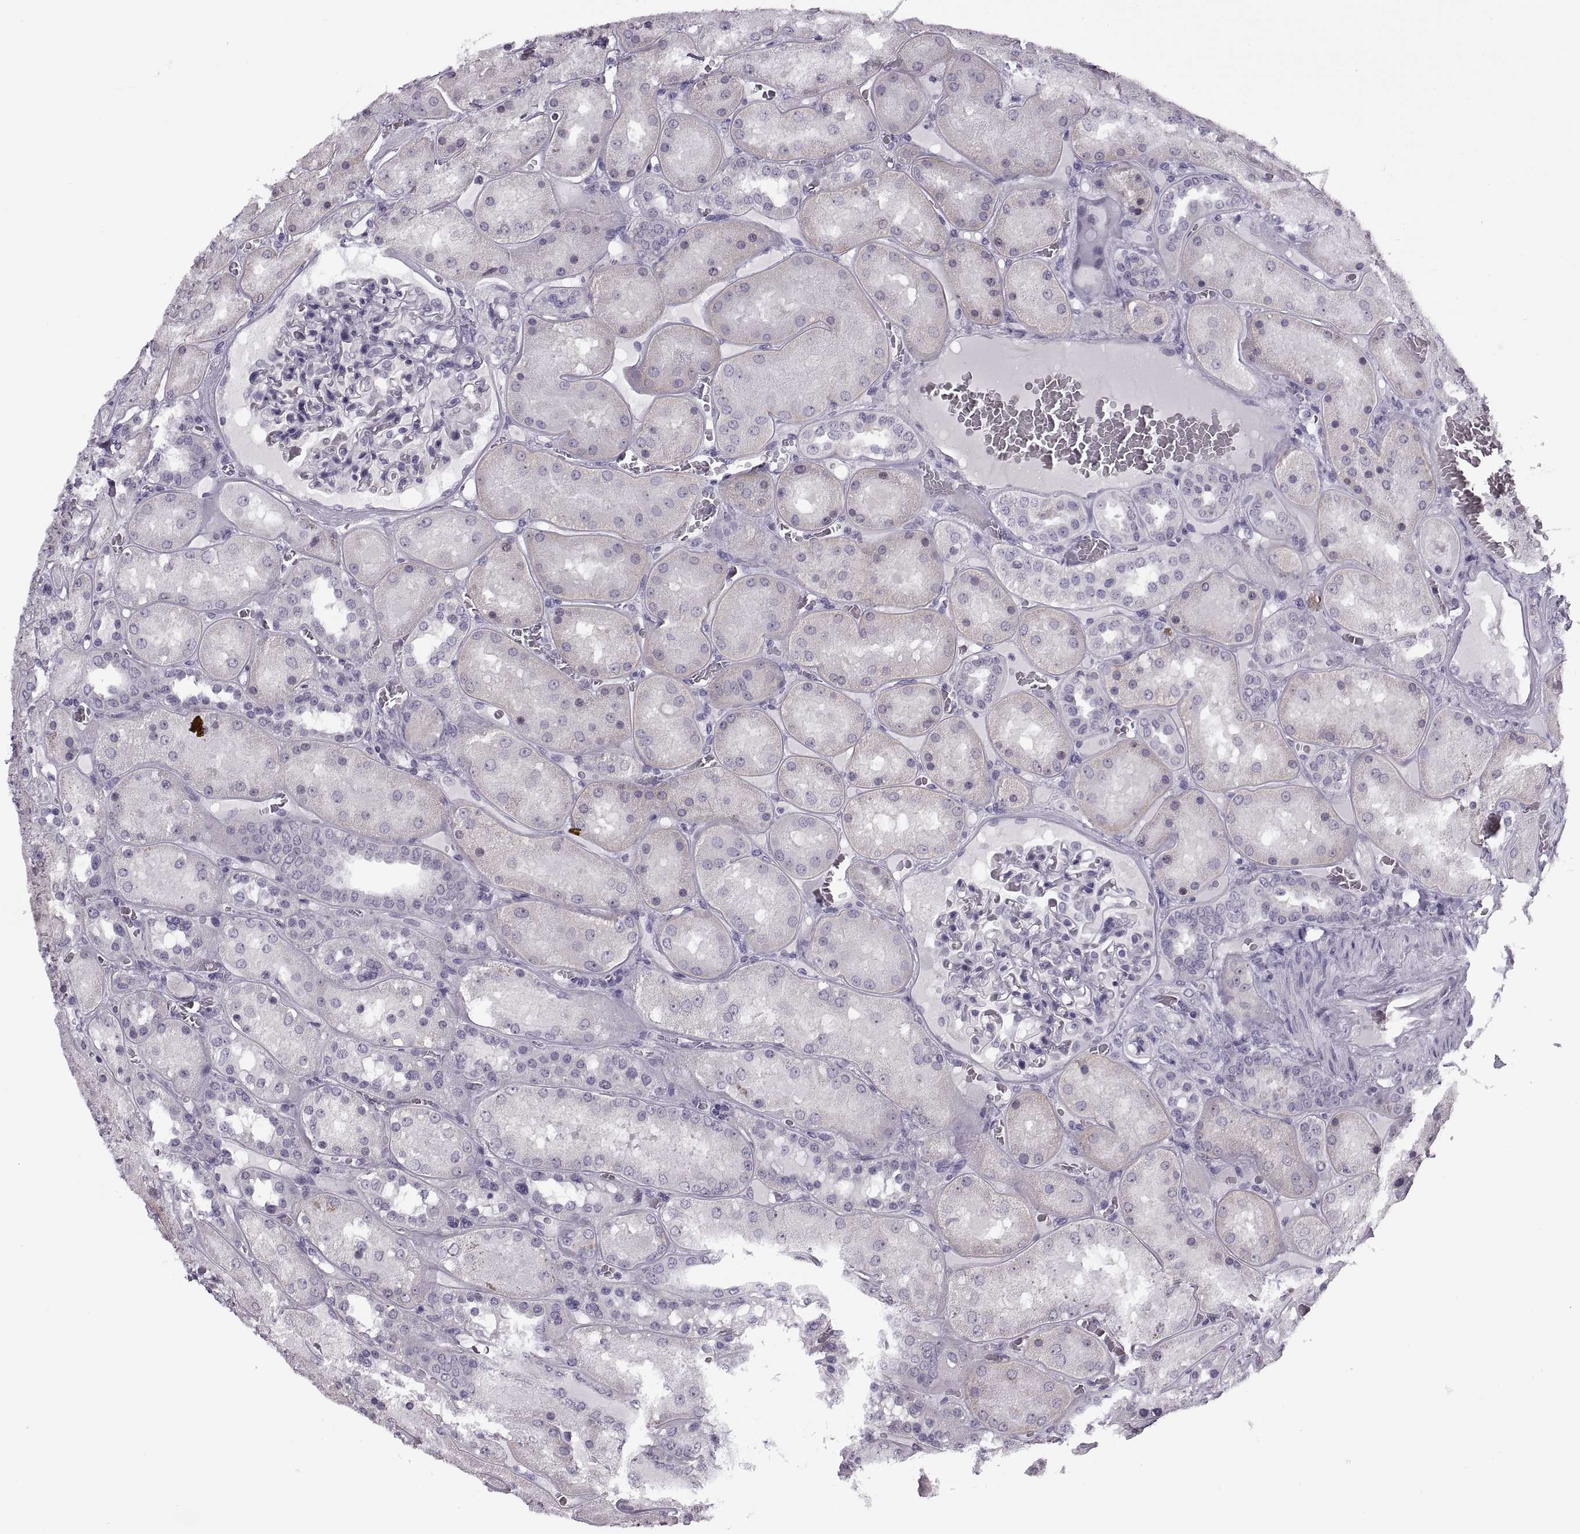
{"staining": {"intensity": "negative", "quantity": "none", "location": "none"}, "tissue": "kidney", "cell_type": "Cells in glomeruli", "image_type": "normal", "snomed": [{"axis": "morphology", "description": "Normal tissue, NOS"}, {"axis": "topography", "description": "Kidney"}], "caption": "High power microscopy histopathology image of an IHC micrograph of normal kidney, revealing no significant expression in cells in glomeruli.", "gene": "TBC1D3B", "patient": {"sex": "male", "age": 73}}